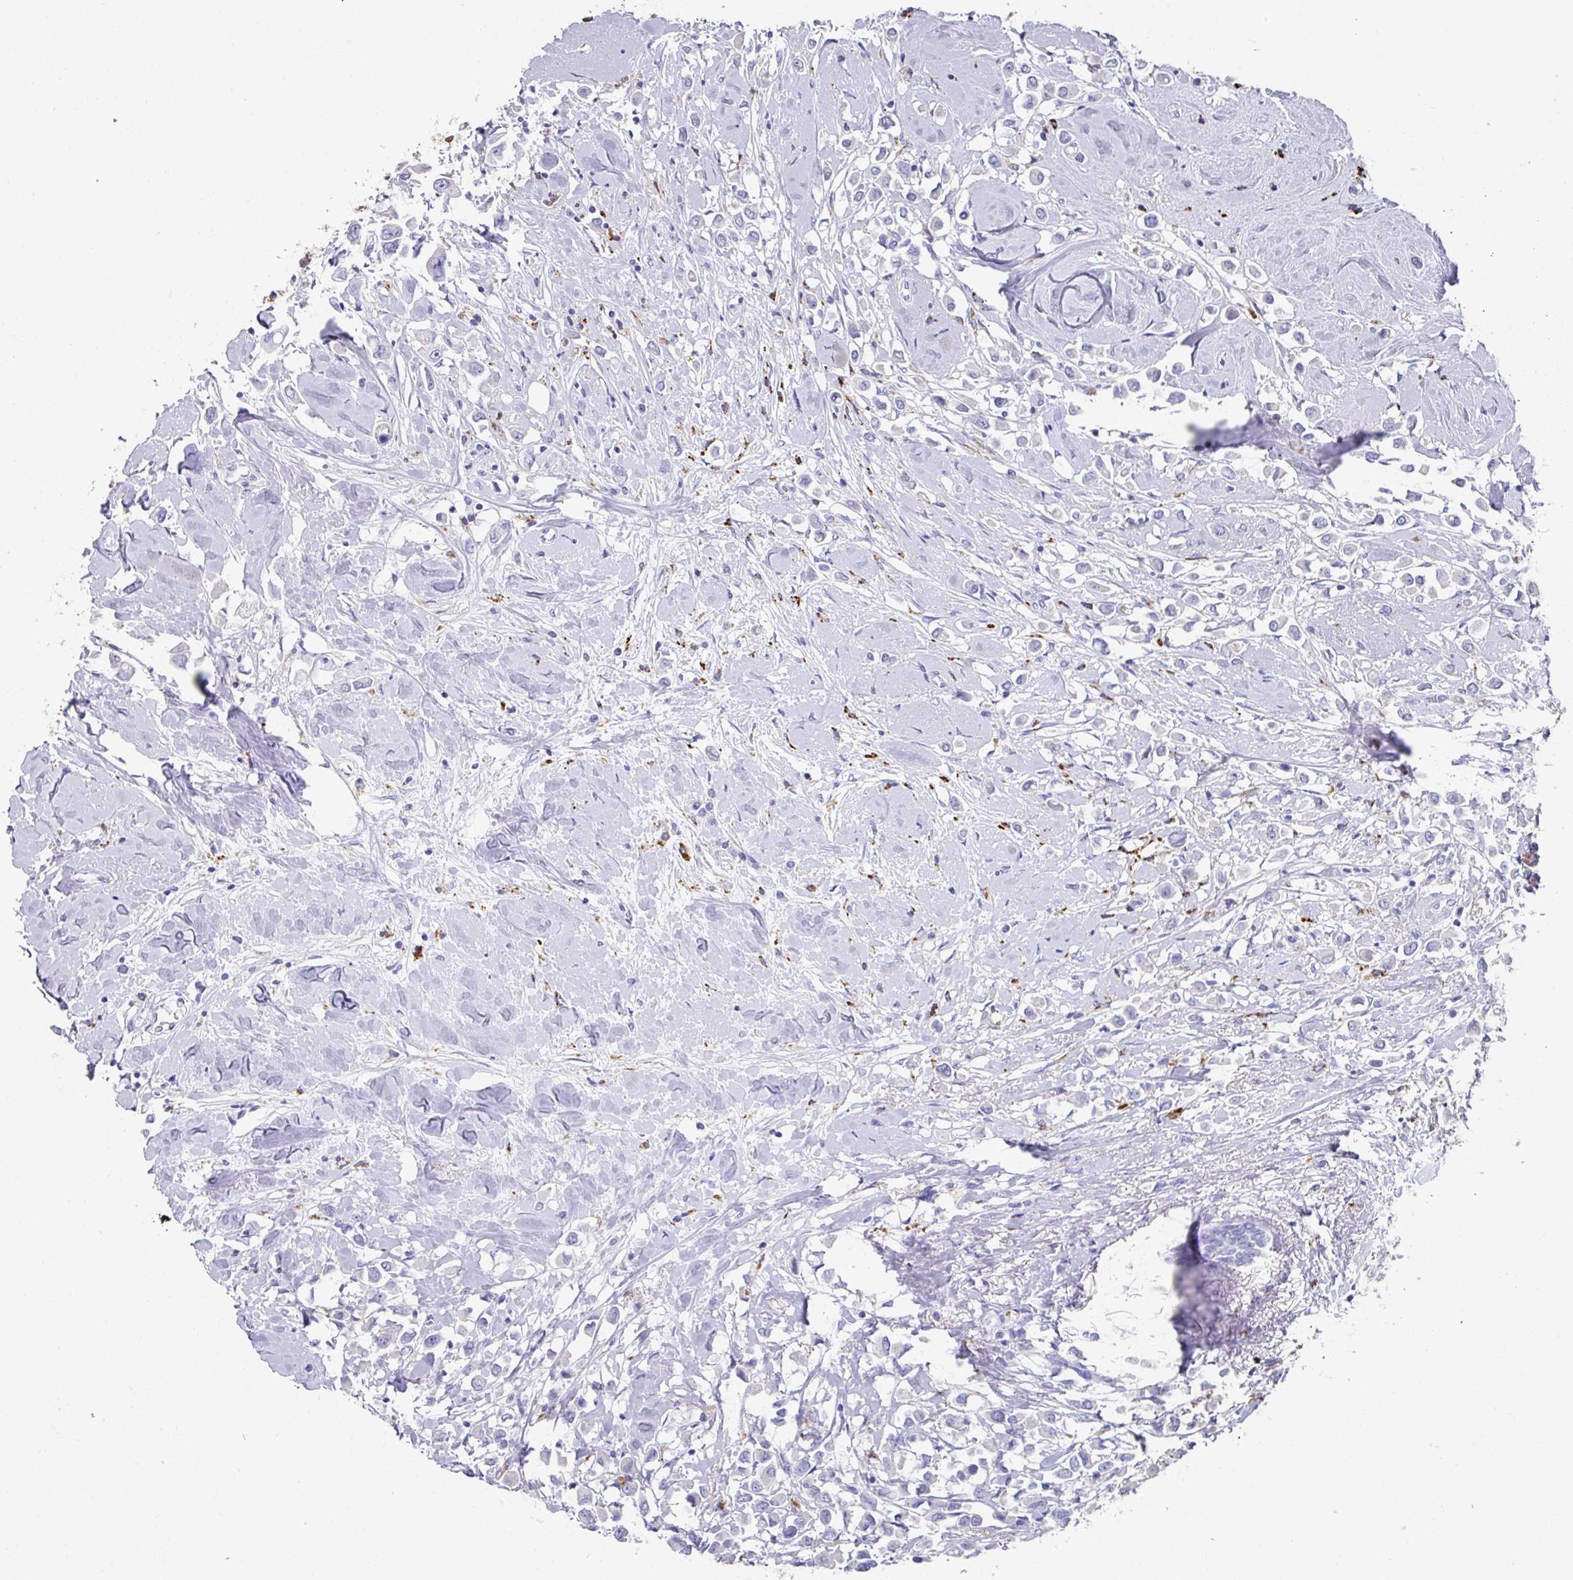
{"staining": {"intensity": "negative", "quantity": "none", "location": "none"}, "tissue": "breast cancer", "cell_type": "Tumor cells", "image_type": "cancer", "snomed": [{"axis": "morphology", "description": "Duct carcinoma"}, {"axis": "topography", "description": "Breast"}], "caption": "Immunohistochemistry (IHC) of breast cancer (invasive ductal carcinoma) demonstrates no staining in tumor cells.", "gene": "CPVL", "patient": {"sex": "female", "age": 61}}